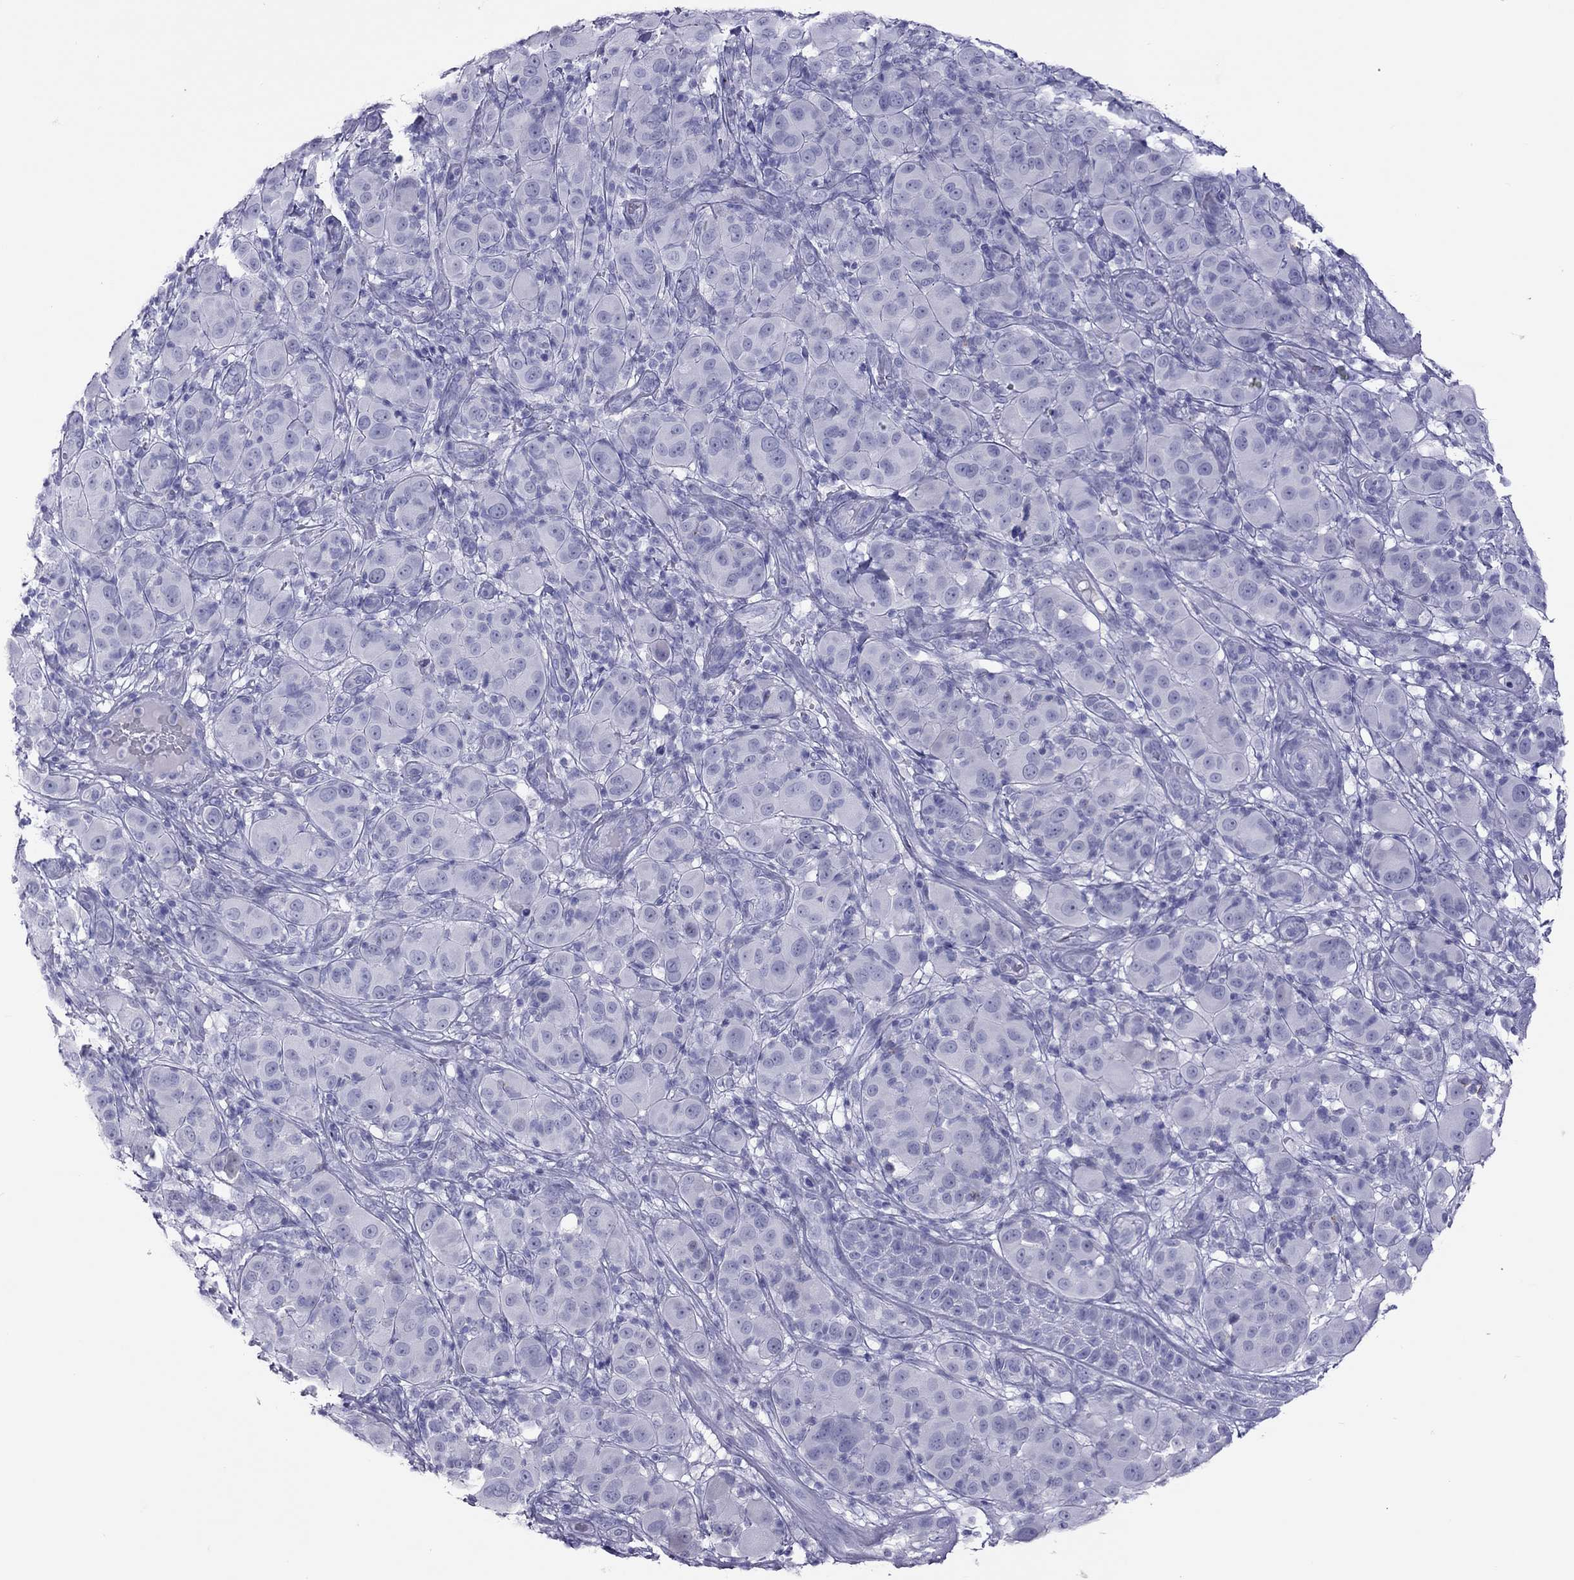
{"staining": {"intensity": "negative", "quantity": "none", "location": "none"}, "tissue": "melanoma", "cell_type": "Tumor cells", "image_type": "cancer", "snomed": [{"axis": "morphology", "description": "Malignant melanoma, NOS"}, {"axis": "topography", "description": "Skin"}], "caption": "An immunohistochemistry (IHC) histopathology image of melanoma is shown. There is no staining in tumor cells of melanoma.", "gene": "STAG3", "patient": {"sex": "female", "age": 87}}